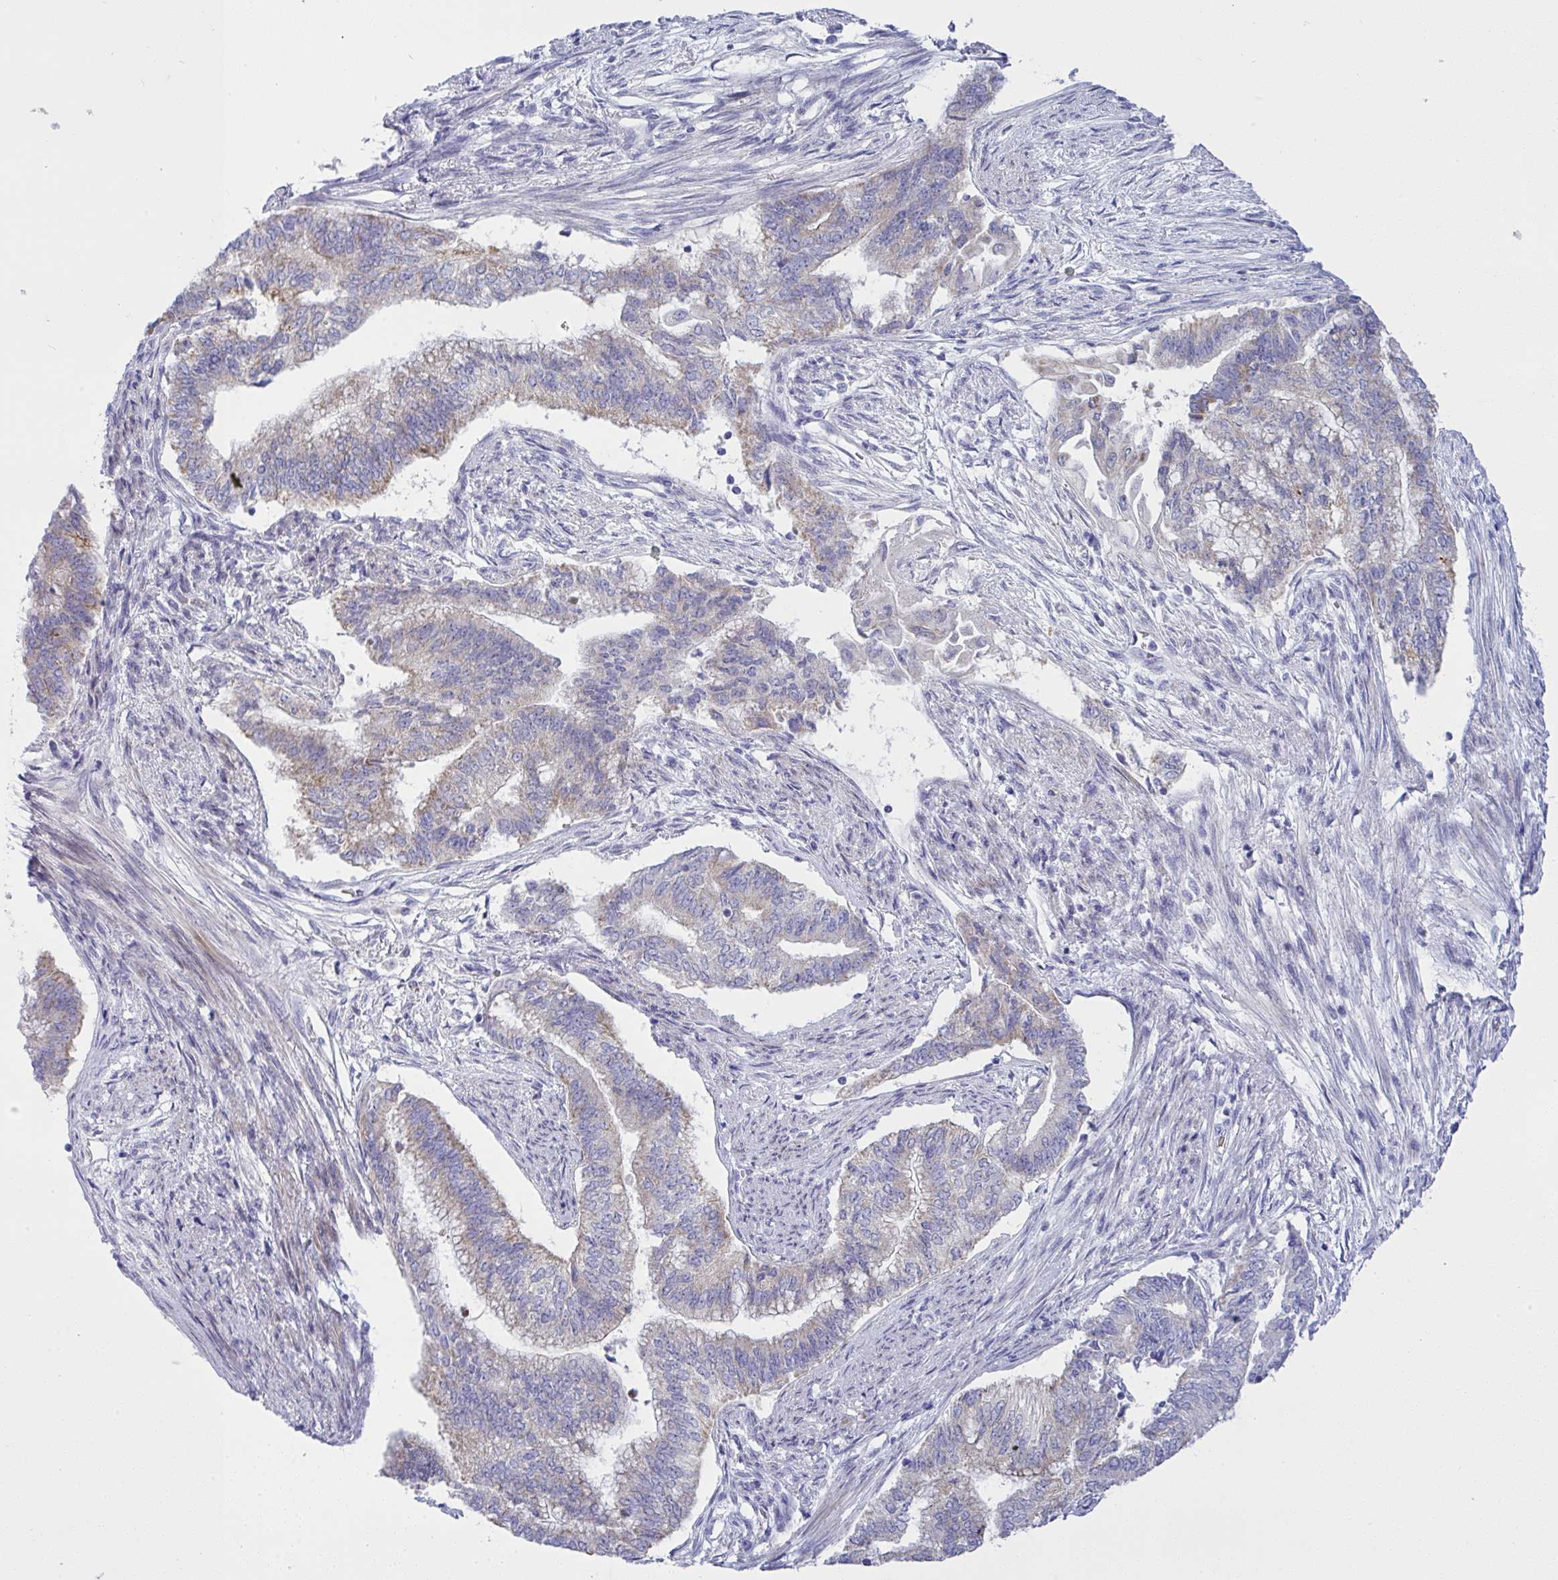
{"staining": {"intensity": "weak", "quantity": "25%-75%", "location": "cytoplasmic/membranous"}, "tissue": "endometrial cancer", "cell_type": "Tumor cells", "image_type": "cancer", "snomed": [{"axis": "morphology", "description": "Adenocarcinoma, NOS"}, {"axis": "topography", "description": "Endometrium"}], "caption": "Immunohistochemical staining of endometrial adenocarcinoma demonstrates low levels of weak cytoplasmic/membranous expression in about 25%-75% of tumor cells. (IHC, brightfield microscopy, high magnification).", "gene": "NTN1", "patient": {"sex": "female", "age": 65}}